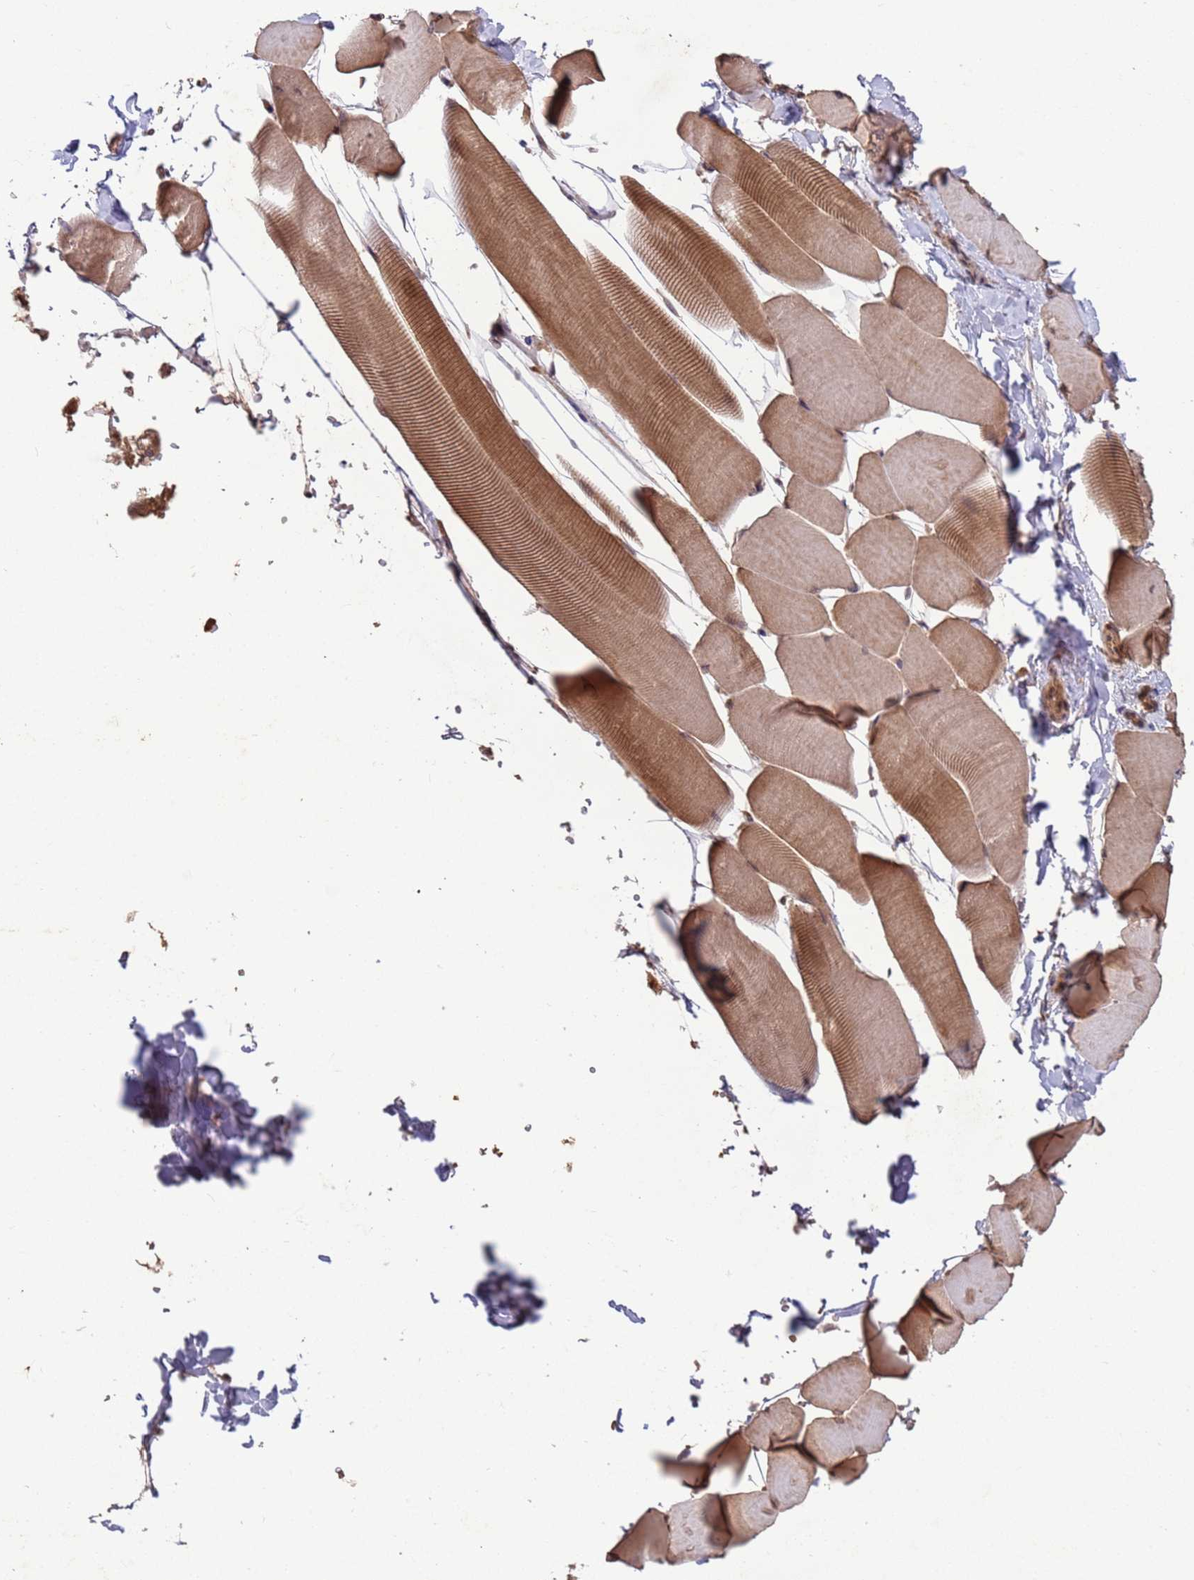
{"staining": {"intensity": "moderate", "quantity": ">75%", "location": "cytoplasmic/membranous,nuclear"}, "tissue": "skeletal muscle", "cell_type": "Myocytes", "image_type": "normal", "snomed": [{"axis": "morphology", "description": "Normal tissue, NOS"}, {"axis": "topography", "description": "Skeletal muscle"}], "caption": "IHC of unremarkable human skeletal muscle displays medium levels of moderate cytoplasmic/membranous,nuclear positivity in approximately >75% of myocytes. Using DAB (3,3'-diaminobenzidine) (brown) and hematoxylin (blue) stains, captured at high magnification using brightfield microscopy.", "gene": "ERI1", "patient": {"sex": "male", "age": 25}}